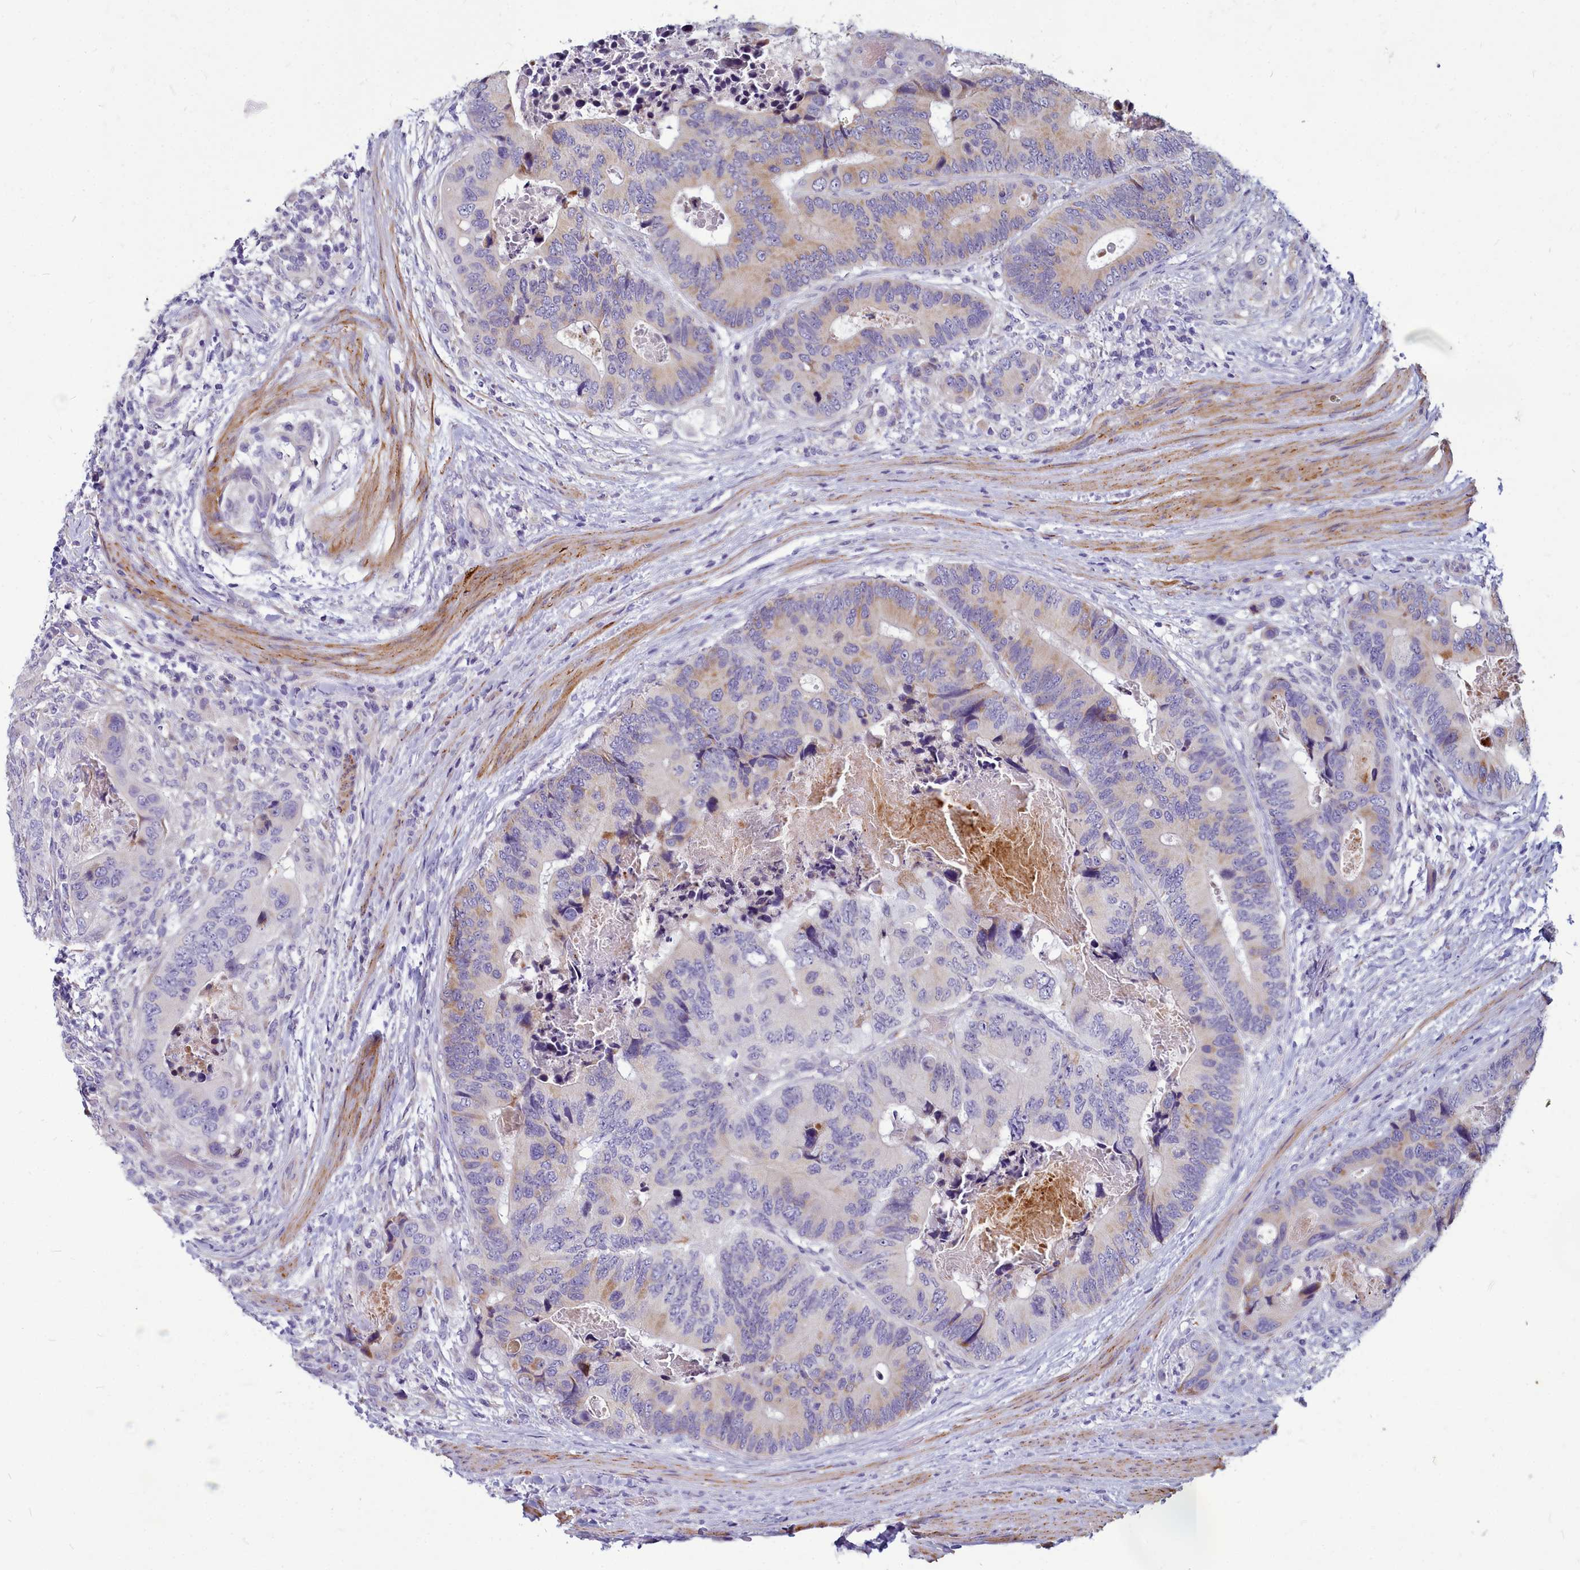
{"staining": {"intensity": "moderate", "quantity": "25%-75%", "location": "cytoplasmic/membranous"}, "tissue": "colorectal cancer", "cell_type": "Tumor cells", "image_type": "cancer", "snomed": [{"axis": "morphology", "description": "Adenocarcinoma, NOS"}, {"axis": "topography", "description": "Colon"}], "caption": "IHC micrograph of neoplastic tissue: human colorectal cancer (adenocarcinoma) stained using IHC demonstrates medium levels of moderate protein expression localized specifically in the cytoplasmic/membranous of tumor cells, appearing as a cytoplasmic/membranous brown color.", "gene": "SMPD4", "patient": {"sex": "male", "age": 84}}